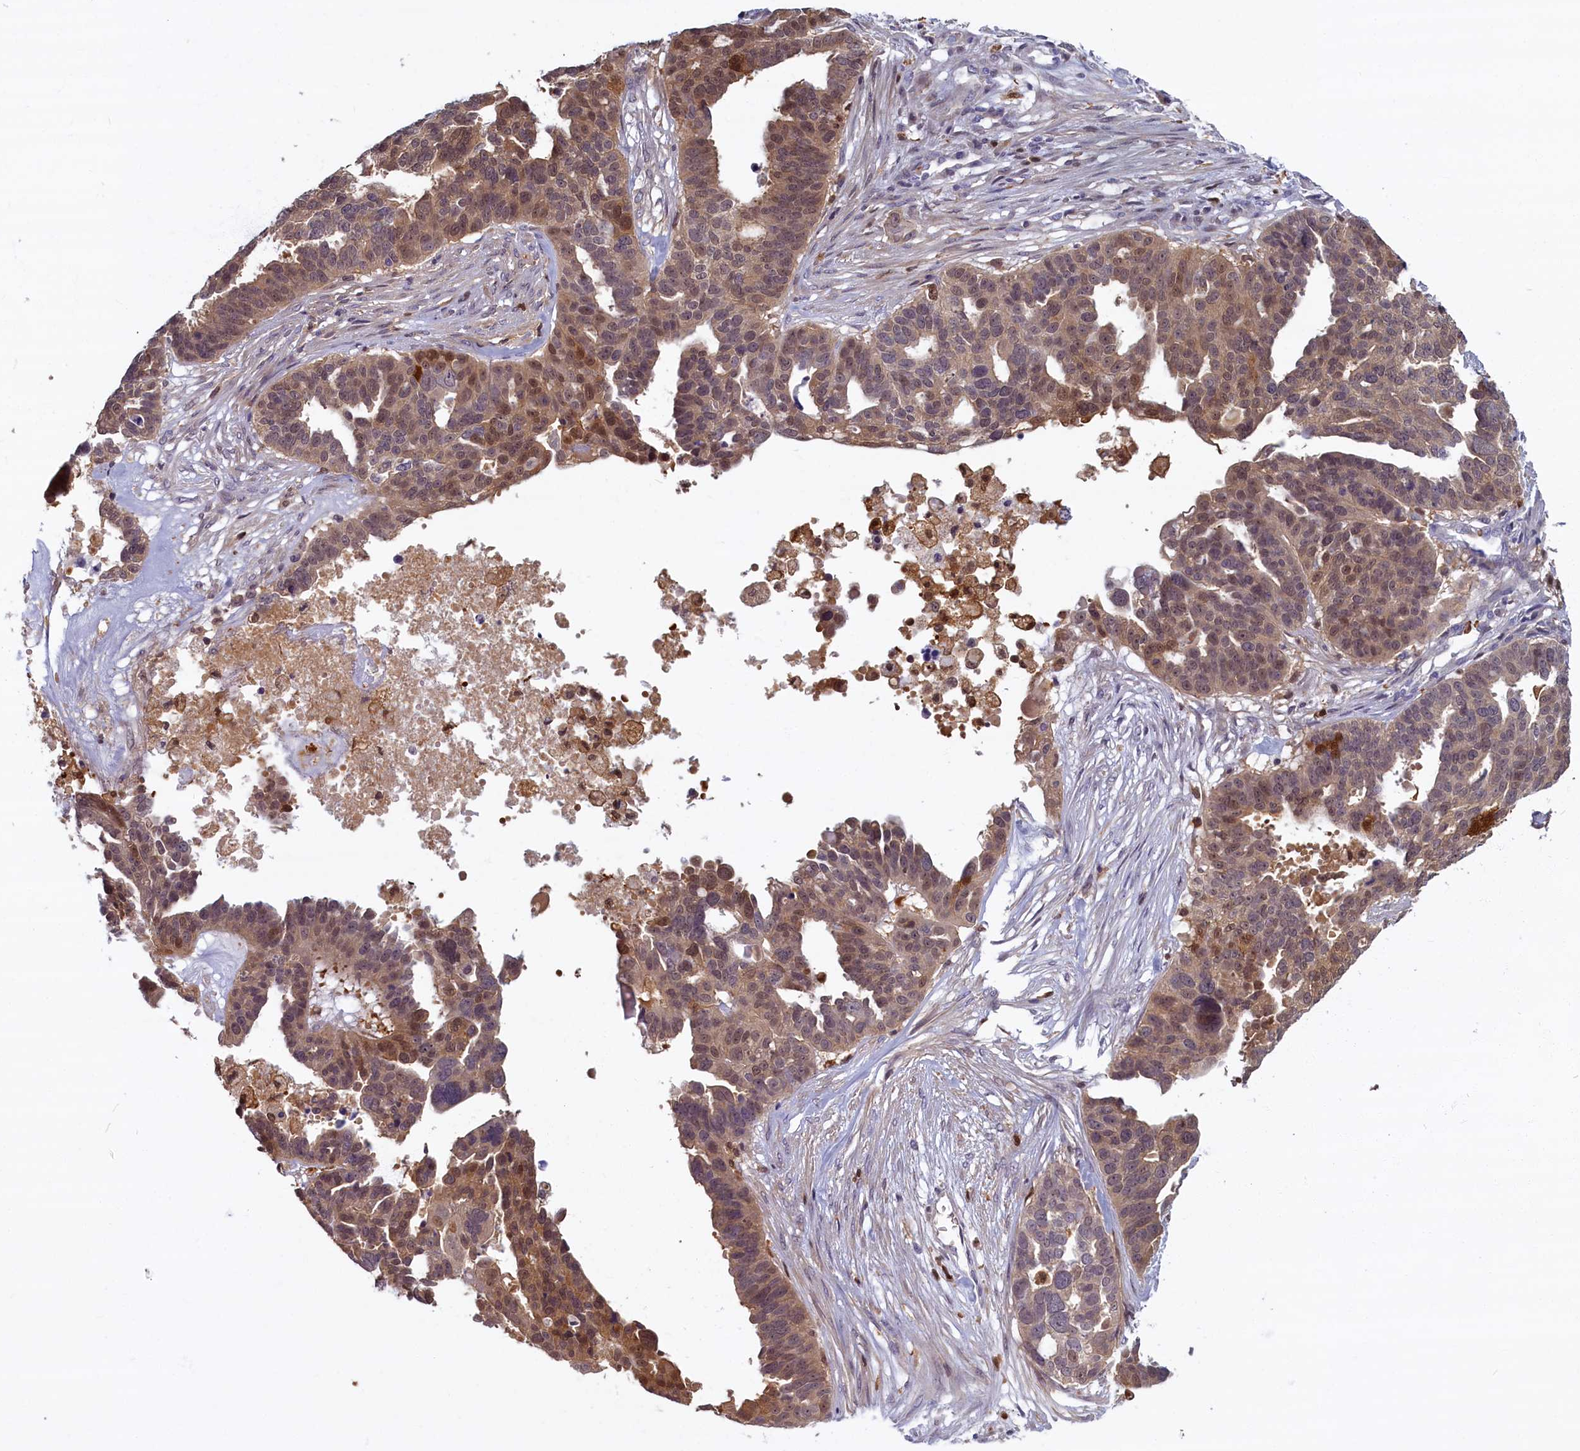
{"staining": {"intensity": "moderate", "quantity": ">75%", "location": "cytoplasmic/membranous,nuclear"}, "tissue": "ovarian cancer", "cell_type": "Tumor cells", "image_type": "cancer", "snomed": [{"axis": "morphology", "description": "Cystadenocarcinoma, serous, NOS"}, {"axis": "topography", "description": "Ovary"}], "caption": "Ovarian cancer (serous cystadenocarcinoma) stained with a protein marker displays moderate staining in tumor cells.", "gene": "BLVRB", "patient": {"sex": "female", "age": 59}}